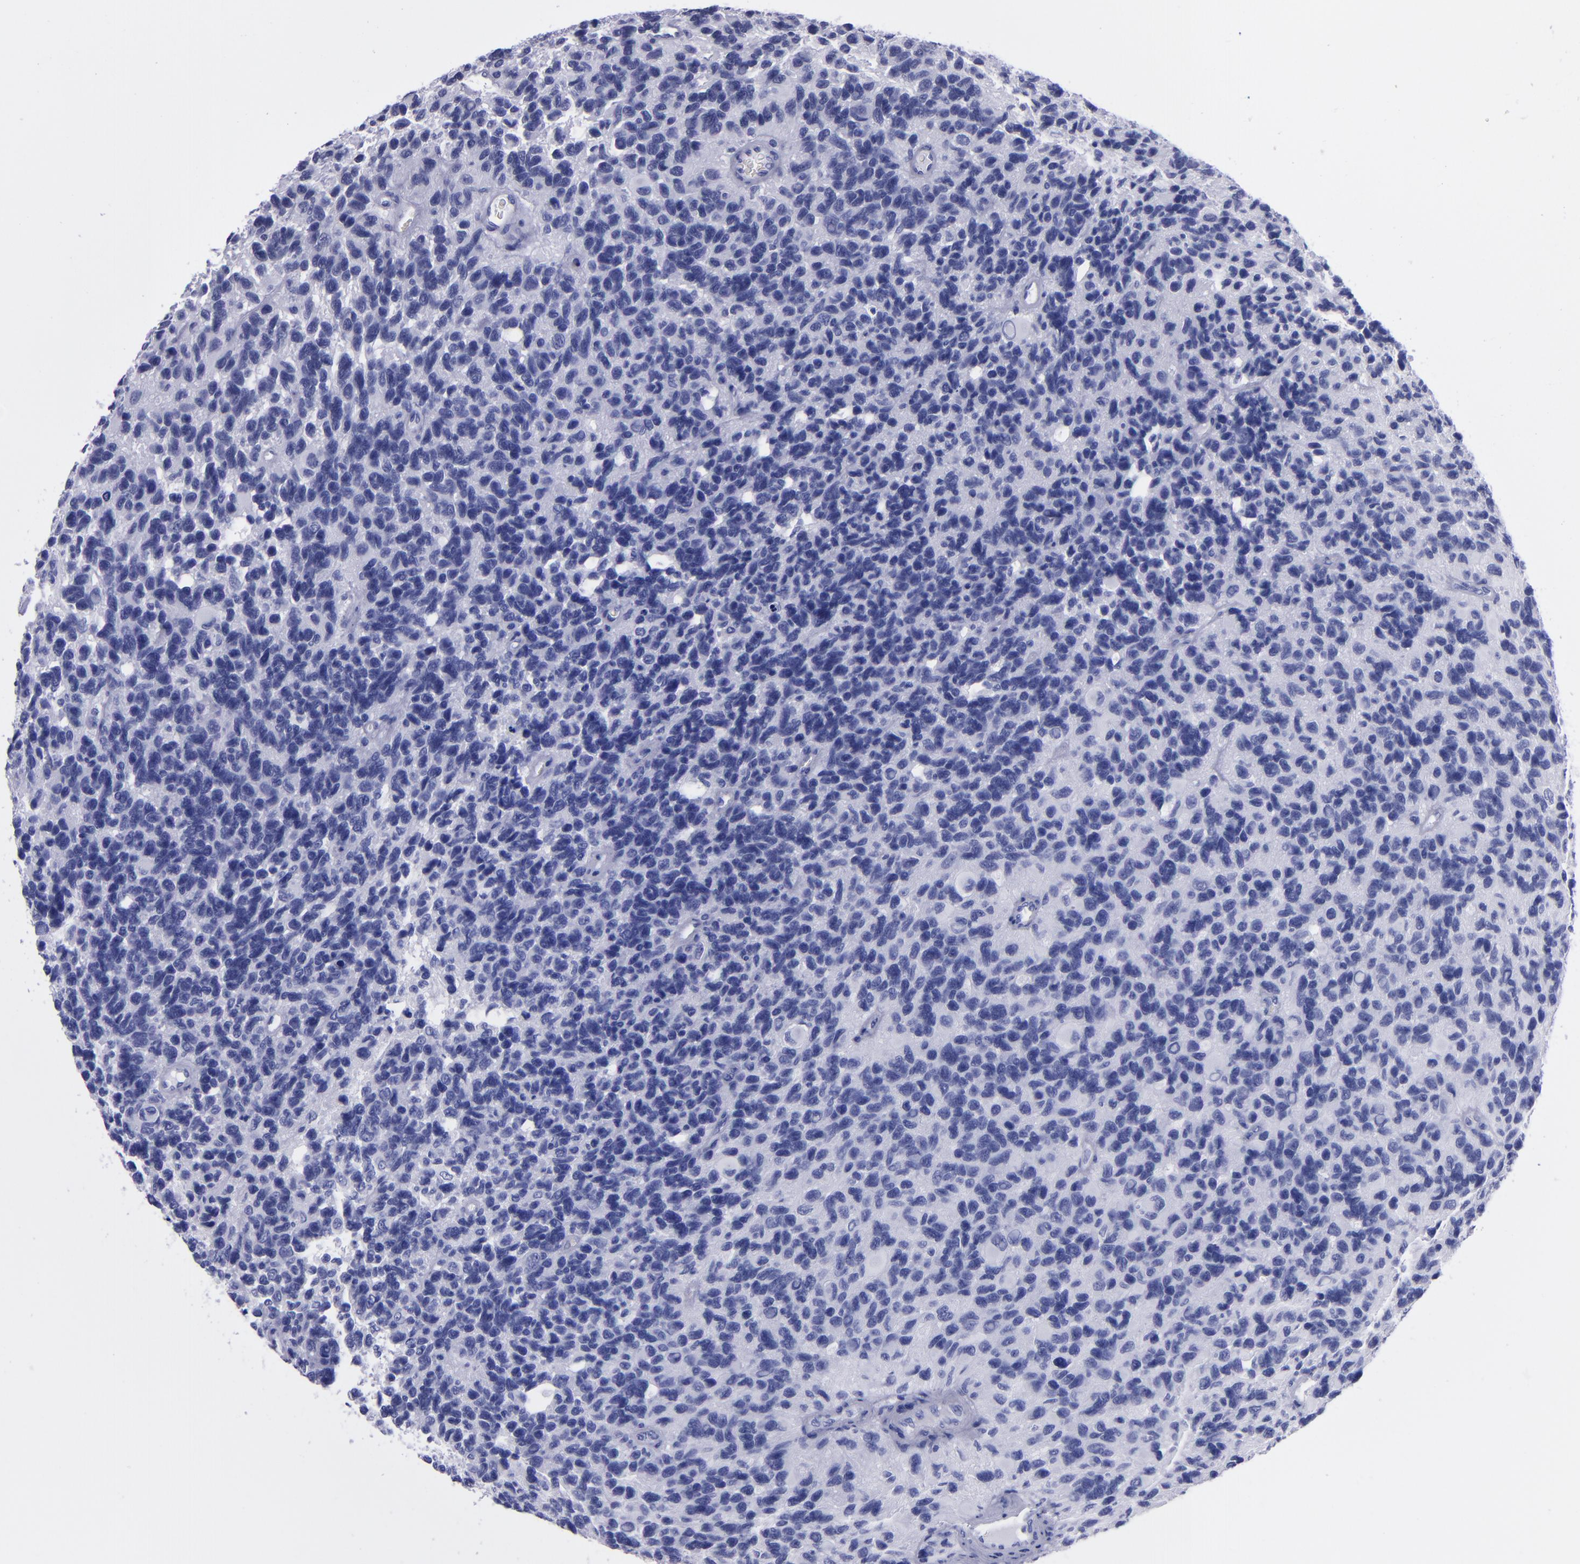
{"staining": {"intensity": "negative", "quantity": "none", "location": "none"}, "tissue": "glioma", "cell_type": "Tumor cells", "image_type": "cancer", "snomed": [{"axis": "morphology", "description": "Glioma, malignant, High grade"}, {"axis": "topography", "description": "Brain"}], "caption": "A high-resolution histopathology image shows immunohistochemistry staining of glioma, which displays no significant positivity in tumor cells.", "gene": "CR1", "patient": {"sex": "male", "age": 77}}